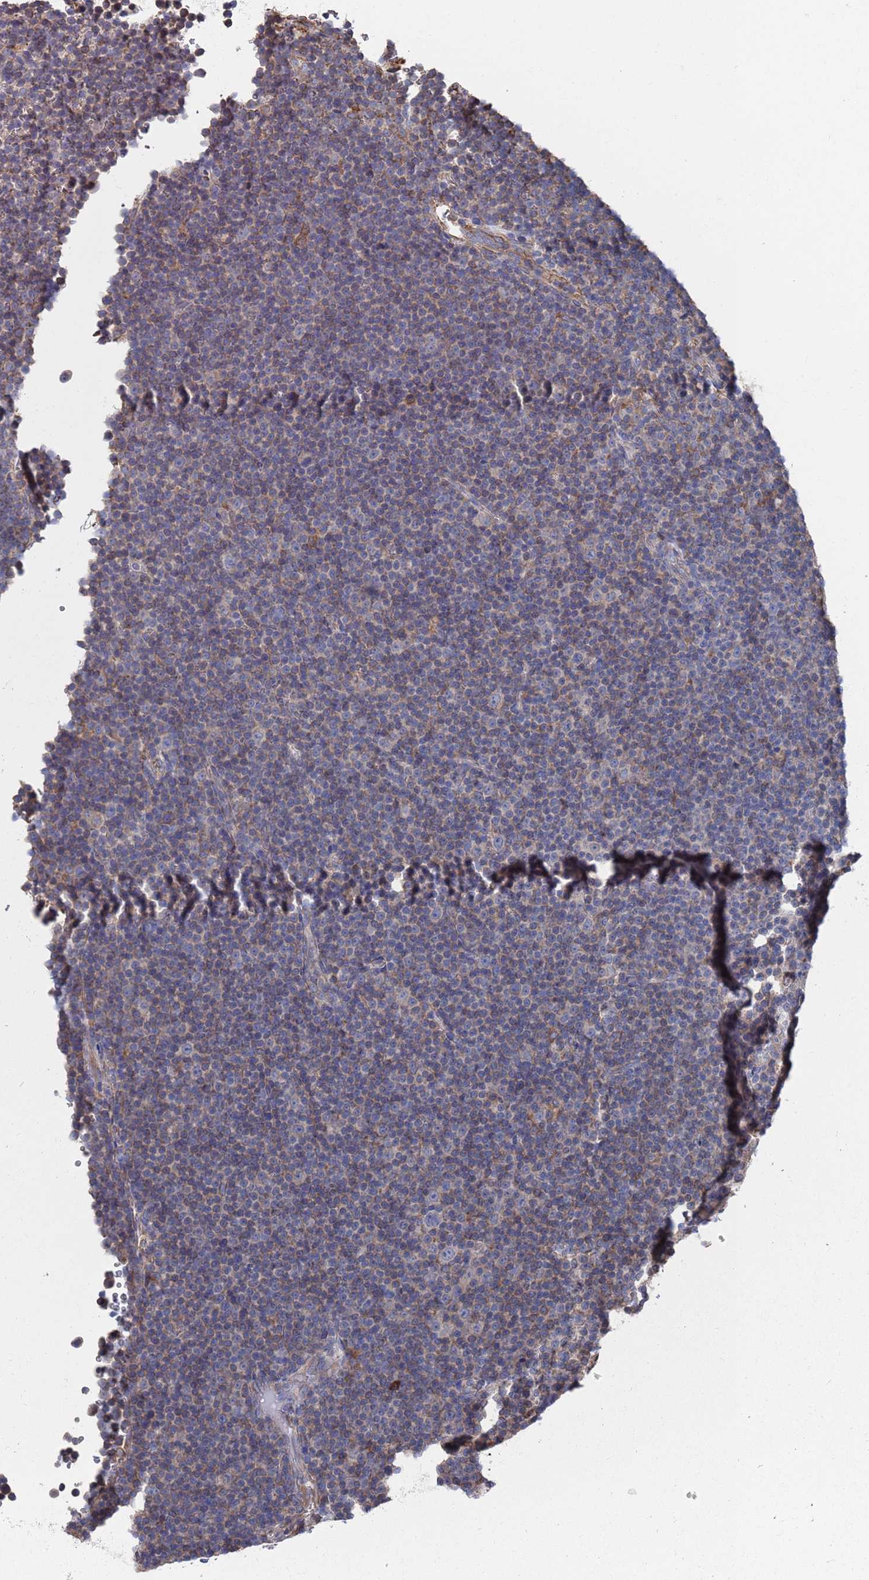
{"staining": {"intensity": "weak", "quantity": "25%-75%", "location": "cytoplasmic/membranous"}, "tissue": "lymphoma", "cell_type": "Tumor cells", "image_type": "cancer", "snomed": [{"axis": "morphology", "description": "Malignant lymphoma, non-Hodgkin's type, Low grade"}, {"axis": "topography", "description": "Lymph node"}], "caption": "This is an image of immunohistochemistry staining of lymphoma, which shows weak positivity in the cytoplasmic/membranous of tumor cells.", "gene": "GID8", "patient": {"sex": "female", "age": 67}}